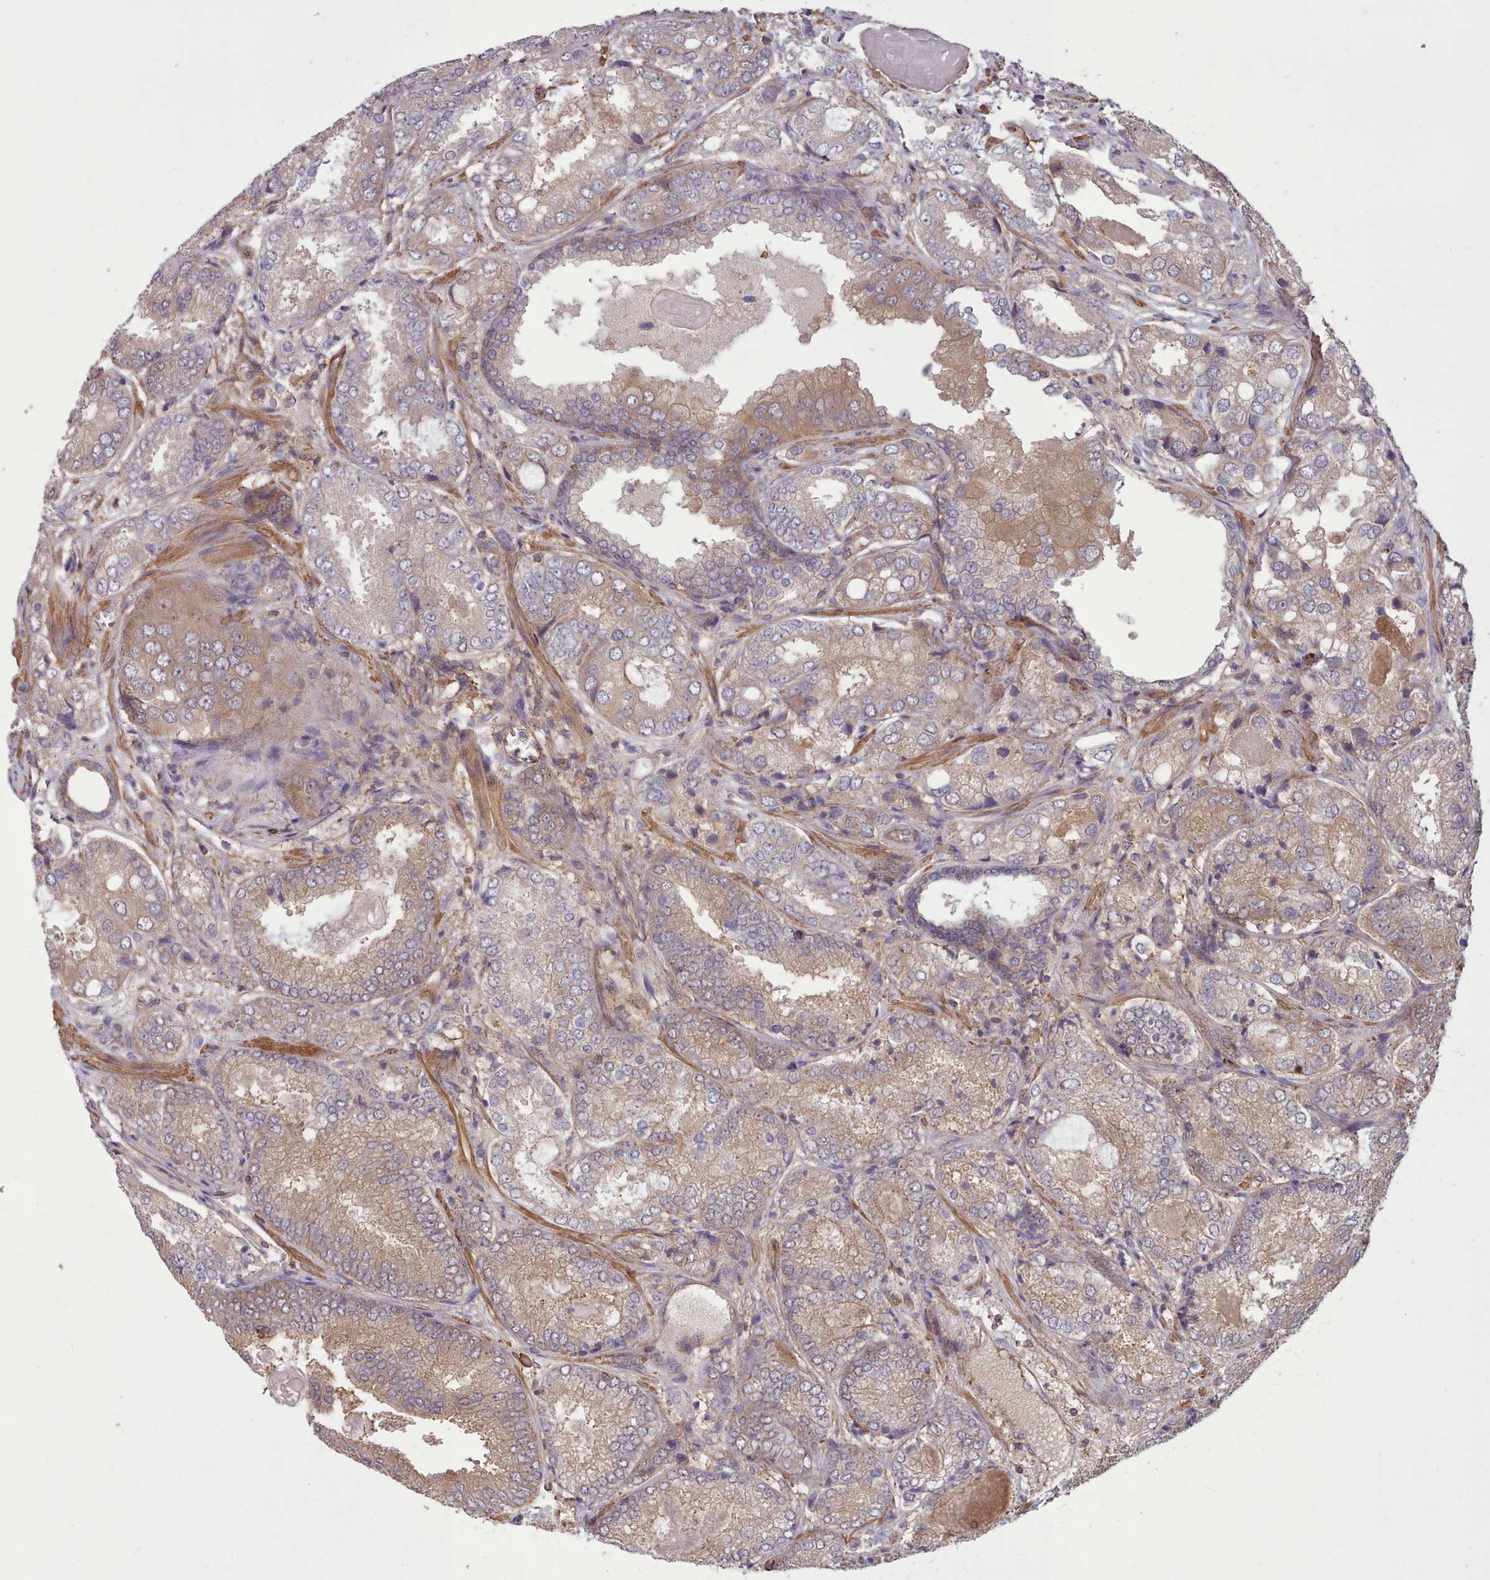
{"staining": {"intensity": "moderate", "quantity": ">75%", "location": "cytoplasmic/membranous"}, "tissue": "prostate cancer", "cell_type": "Tumor cells", "image_type": "cancer", "snomed": [{"axis": "morphology", "description": "Adenocarcinoma, High grade"}, {"axis": "topography", "description": "Prostate"}], "caption": "Human prostate adenocarcinoma (high-grade) stained with a protein marker exhibits moderate staining in tumor cells.", "gene": "STUB1", "patient": {"sex": "male", "age": 63}}